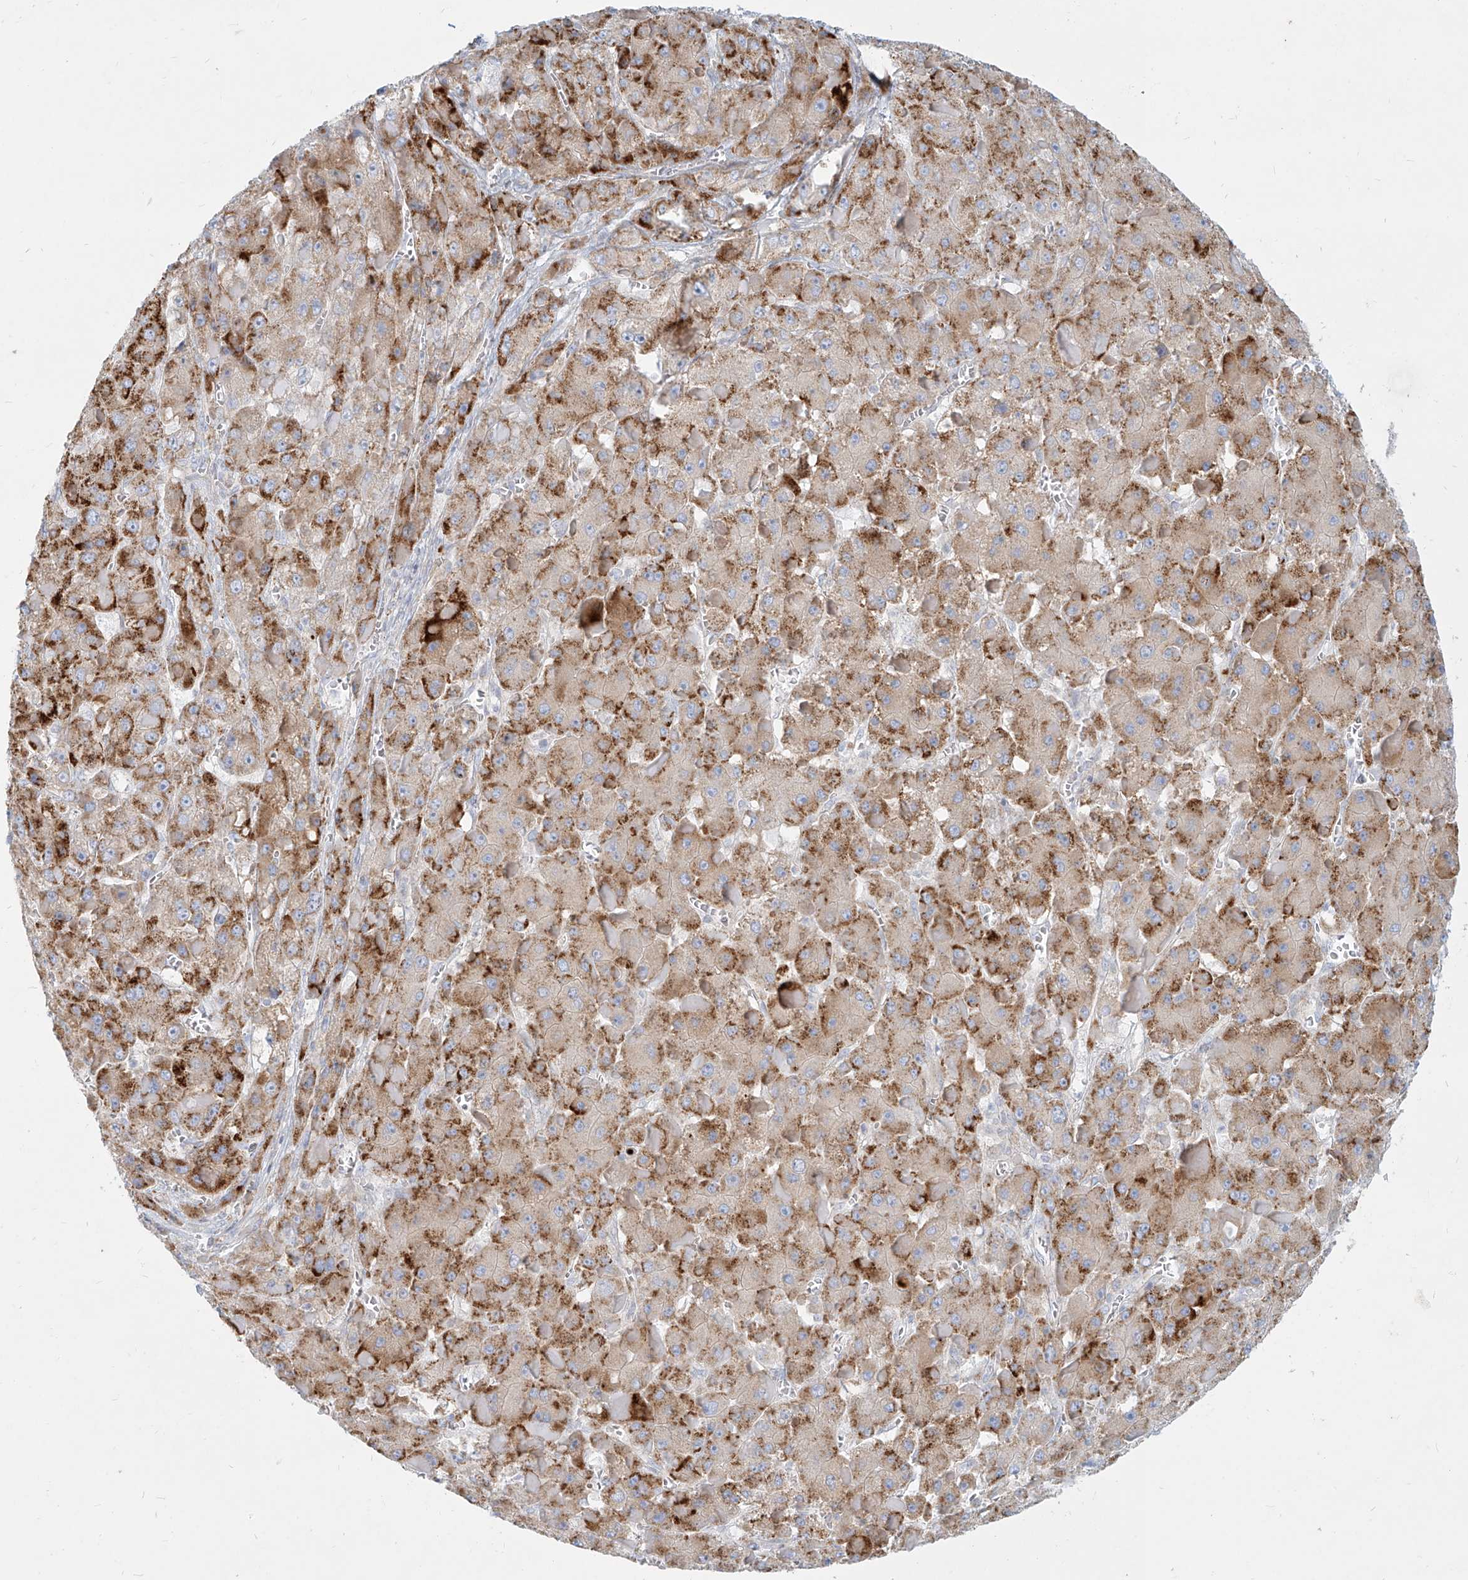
{"staining": {"intensity": "moderate", "quantity": ">75%", "location": "cytoplasmic/membranous"}, "tissue": "liver cancer", "cell_type": "Tumor cells", "image_type": "cancer", "snomed": [{"axis": "morphology", "description": "Carcinoma, Hepatocellular, NOS"}, {"axis": "topography", "description": "Liver"}], "caption": "Human liver cancer (hepatocellular carcinoma) stained with a protein marker displays moderate staining in tumor cells.", "gene": "MTX2", "patient": {"sex": "female", "age": 73}}